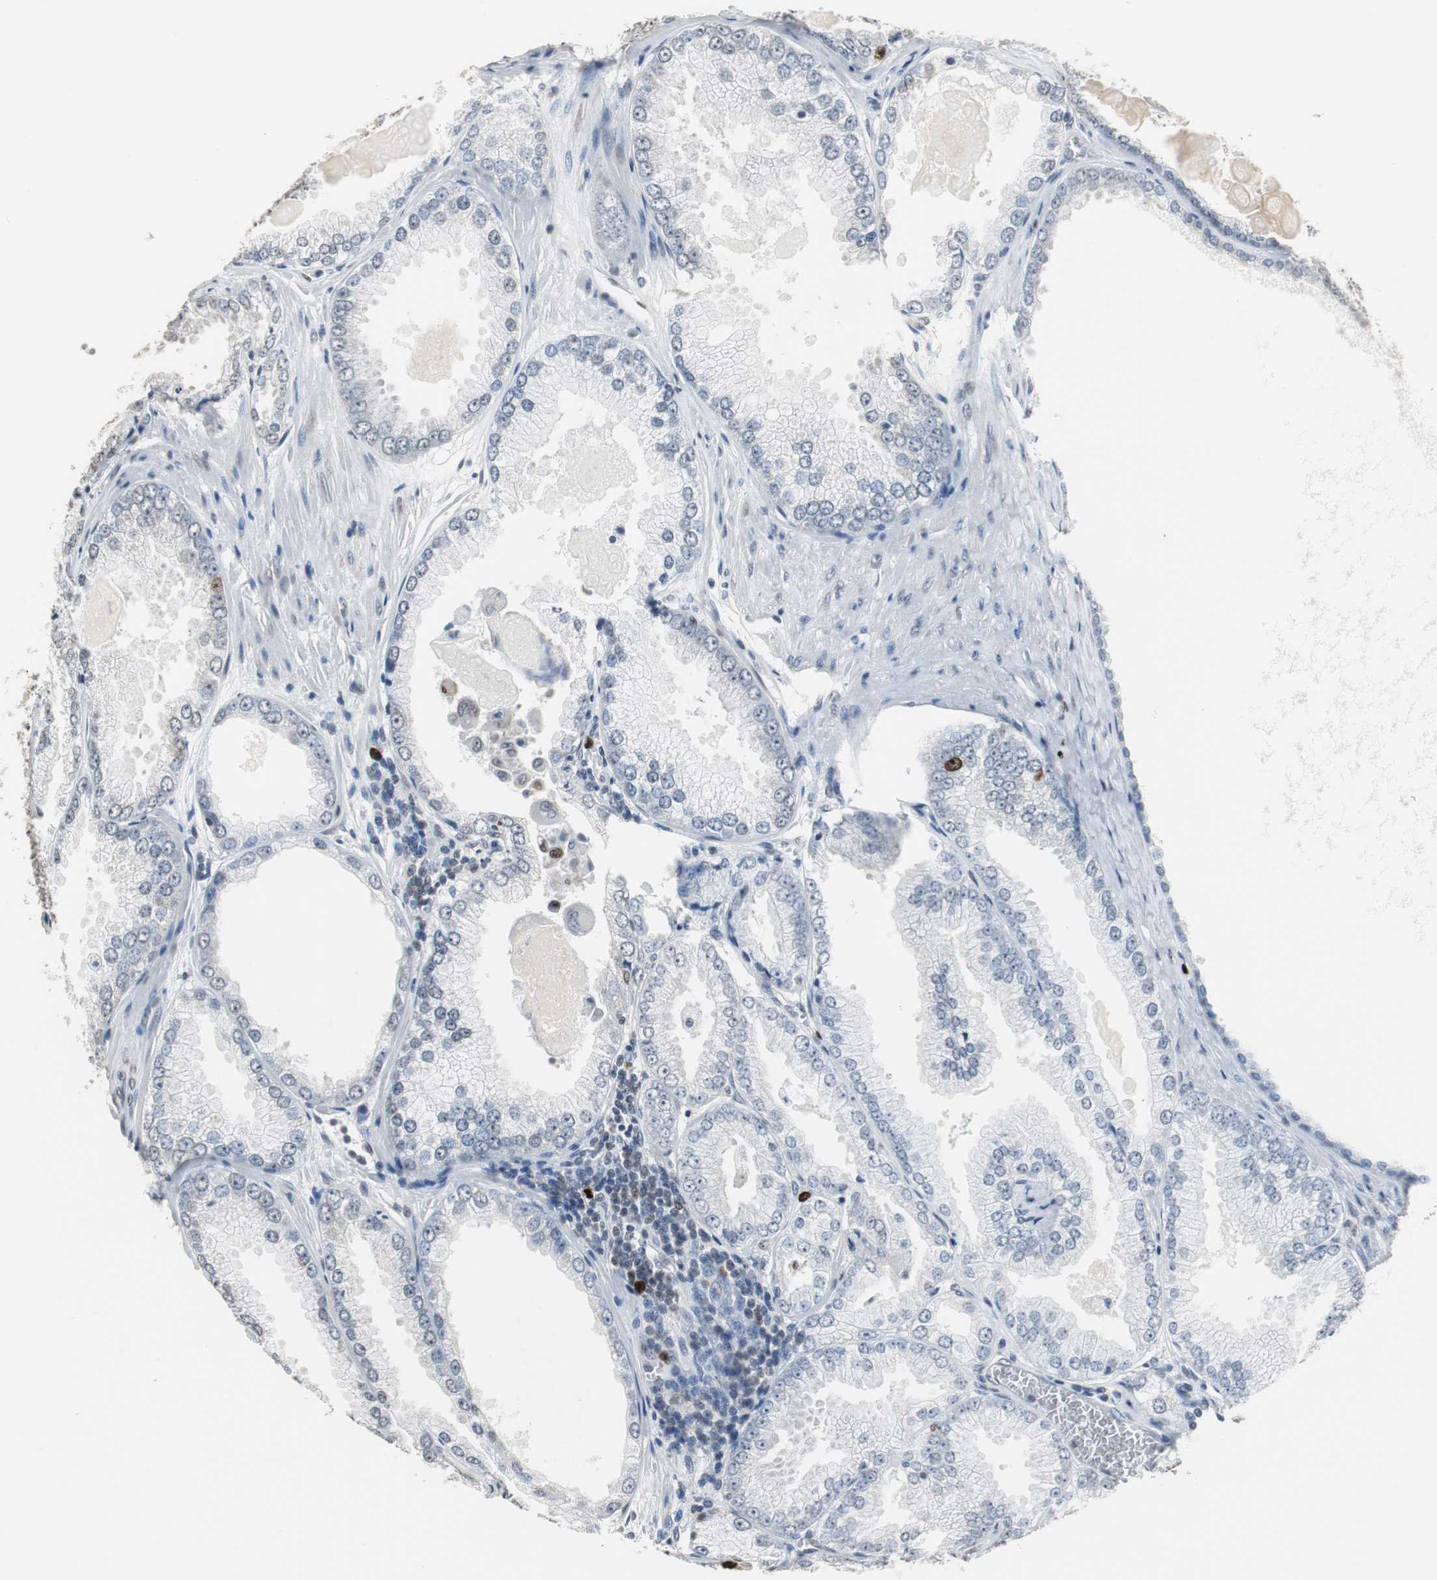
{"staining": {"intensity": "strong", "quantity": "<25%", "location": "nuclear"}, "tissue": "prostate cancer", "cell_type": "Tumor cells", "image_type": "cancer", "snomed": [{"axis": "morphology", "description": "Adenocarcinoma, High grade"}, {"axis": "topography", "description": "Prostate"}], "caption": "High-magnification brightfield microscopy of prostate cancer (adenocarcinoma (high-grade)) stained with DAB (3,3'-diaminobenzidine) (brown) and counterstained with hematoxylin (blue). tumor cells exhibit strong nuclear expression is identified in approximately<25% of cells. (DAB (3,3'-diaminobenzidine) IHC with brightfield microscopy, high magnification).", "gene": "TOP2A", "patient": {"sex": "male", "age": 61}}